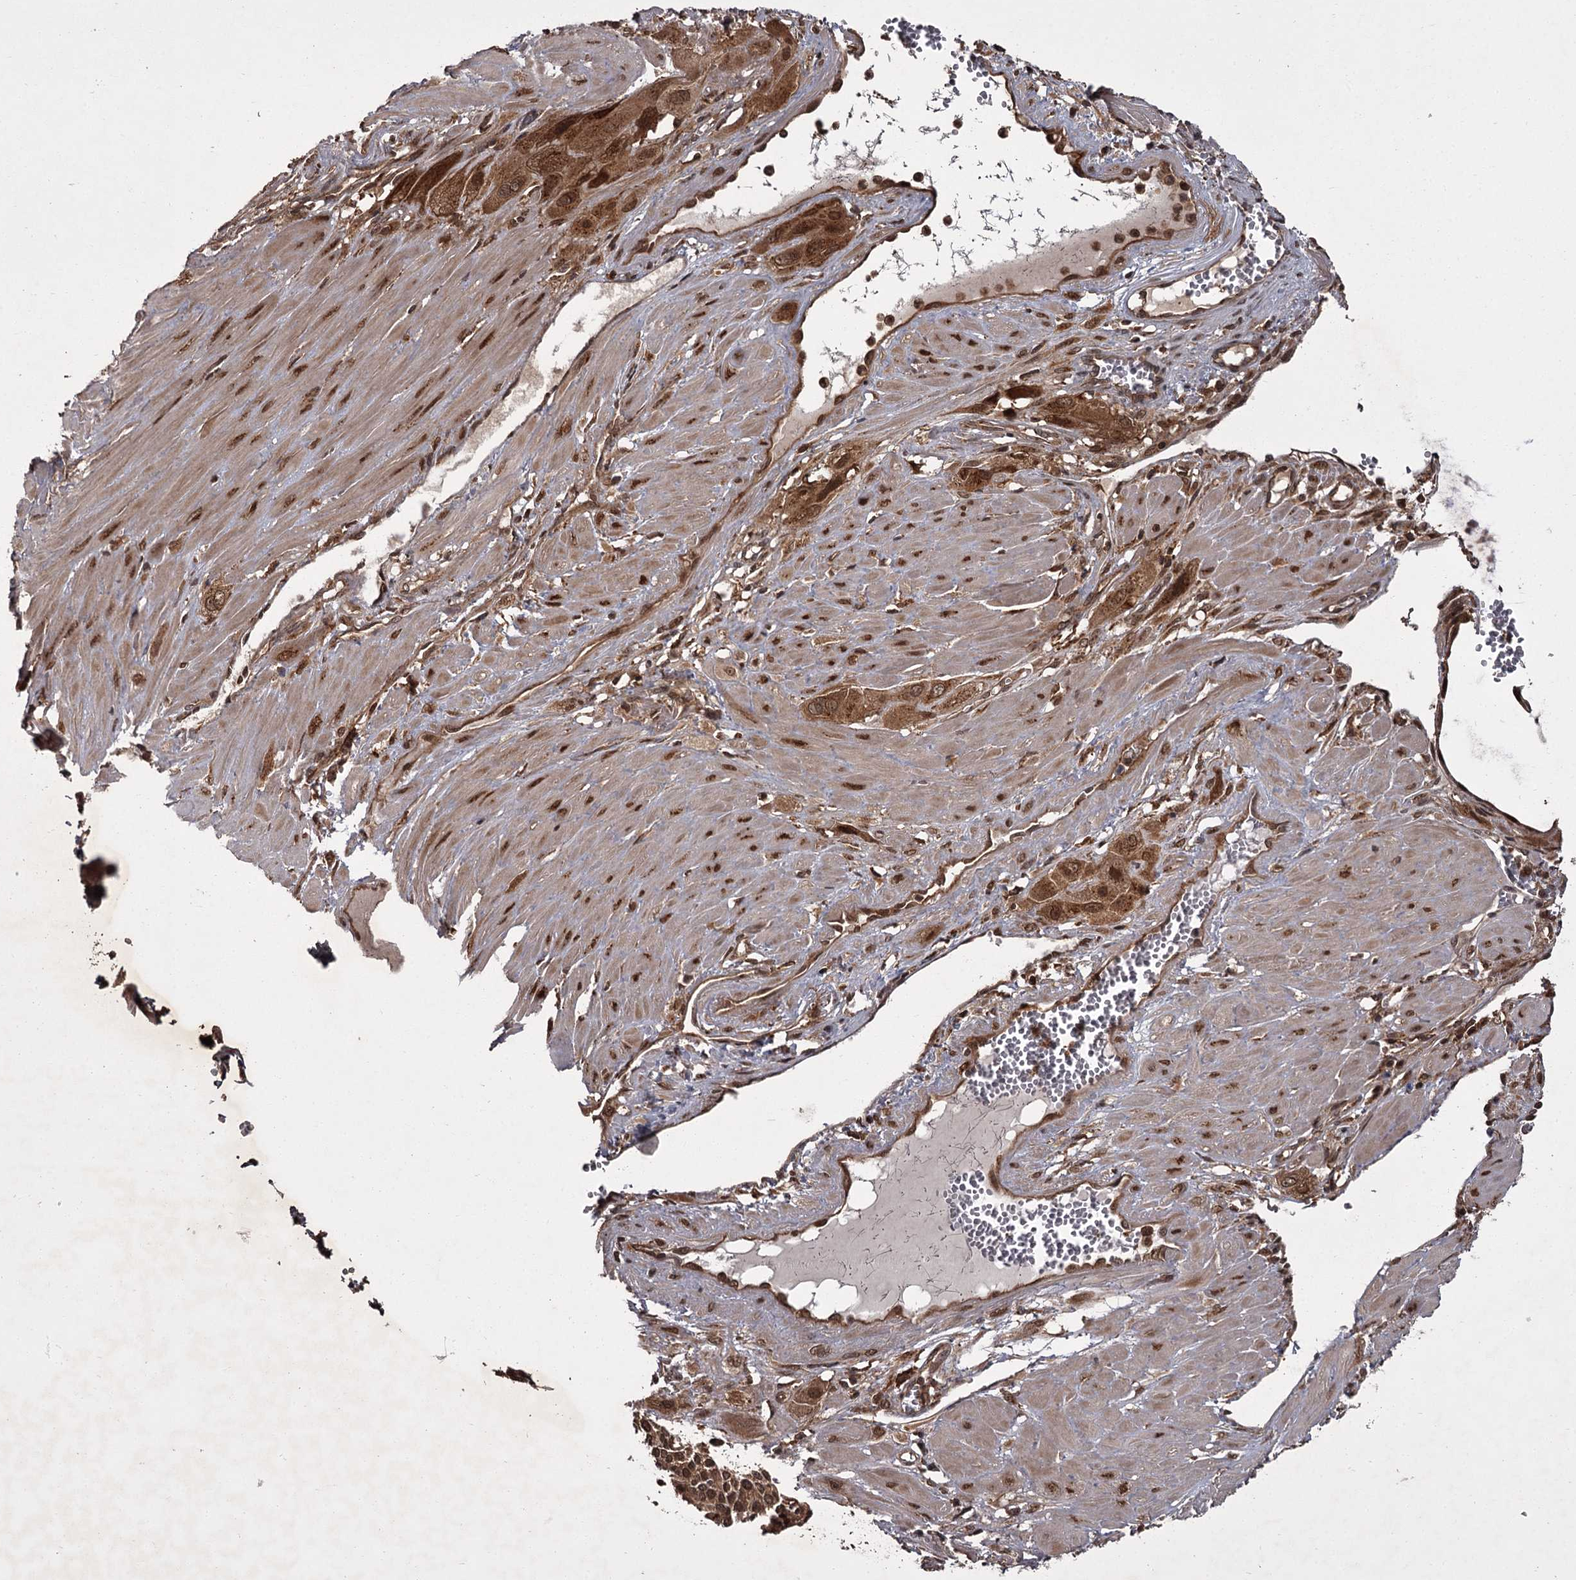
{"staining": {"intensity": "moderate", "quantity": ">75%", "location": "cytoplasmic/membranous,nuclear"}, "tissue": "cervical cancer", "cell_type": "Tumor cells", "image_type": "cancer", "snomed": [{"axis": "morphology", "description": "Squamous cell carcinoma, NOS"}, {"axis": "topography", "description": "Cervix"}], "caption": "Human cervical squamous cell carcinoma stained with a brown dye displays moderate cytoplasmic/membranous and nuclear positive positivity in about >75% of tumor cells.", "gene": "TBC1D23", "patient": {"sex": "female", "age": 34}}